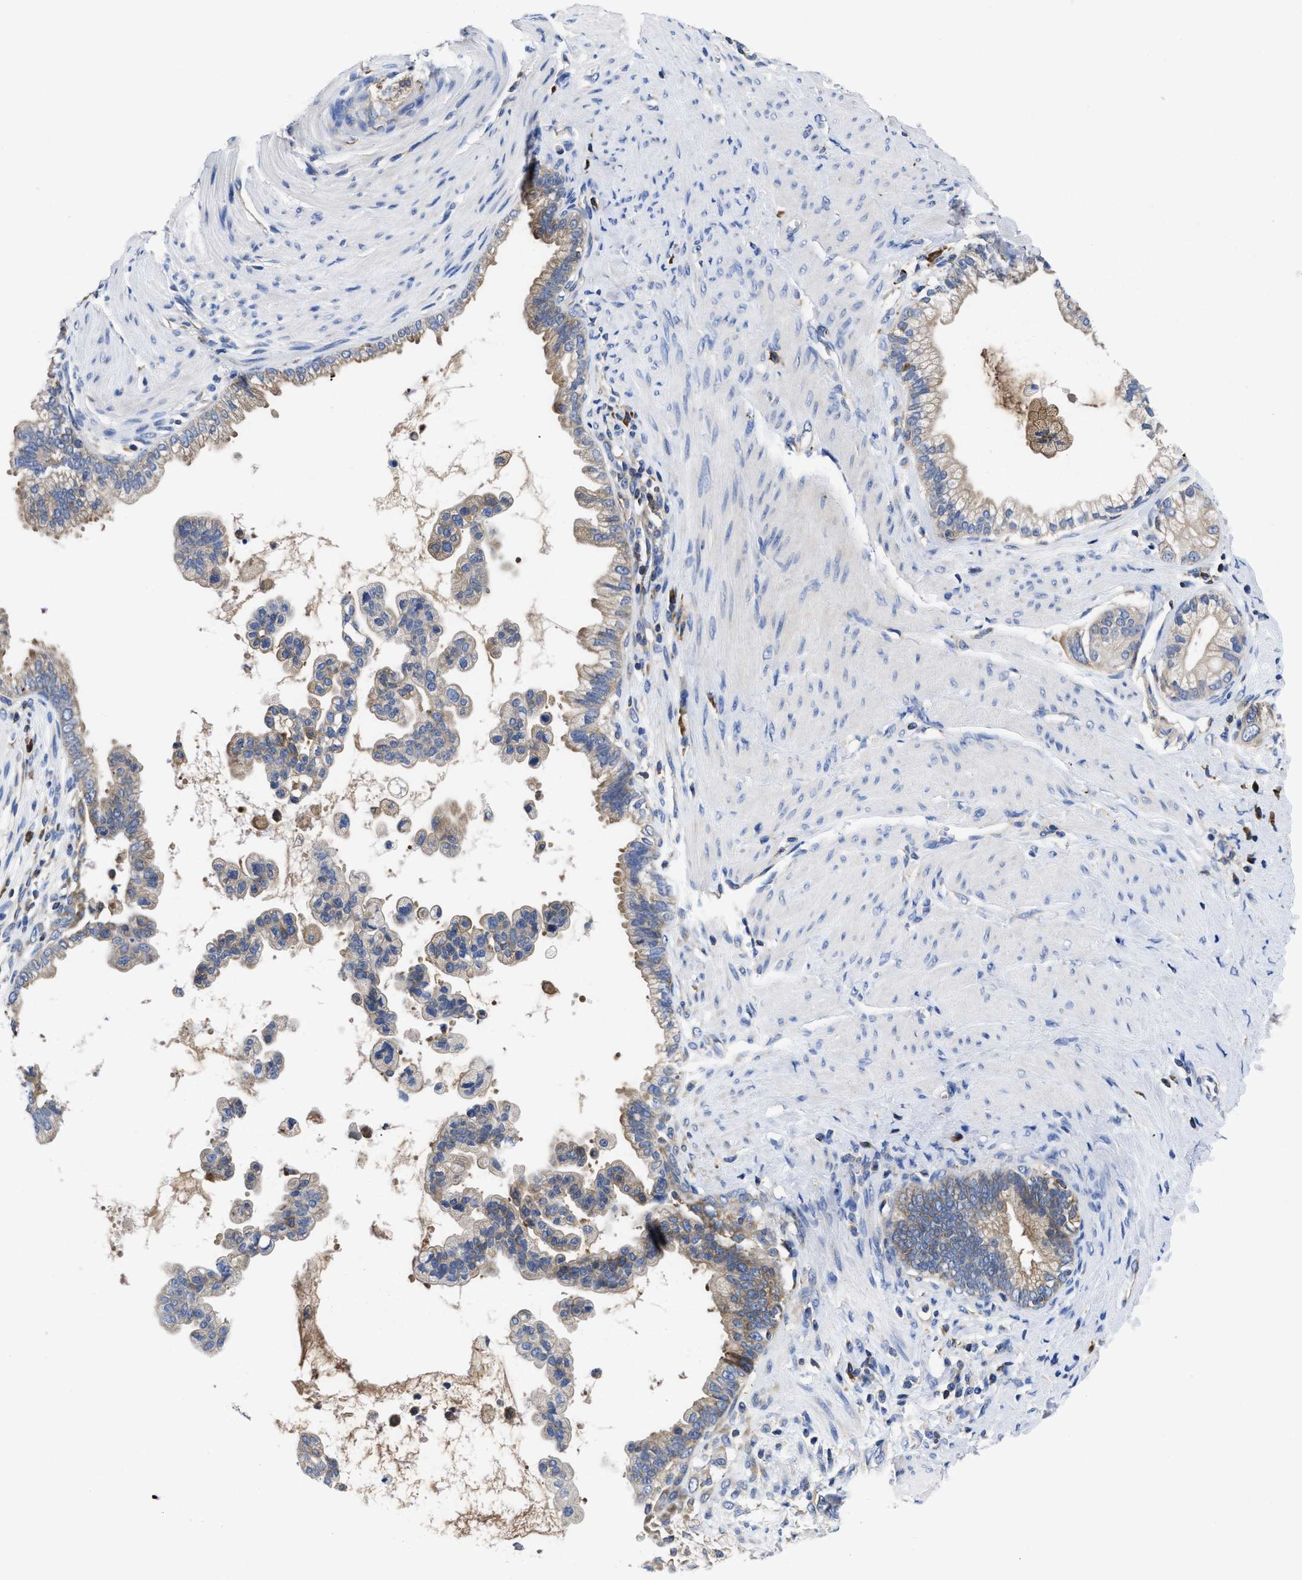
{"staining": {"intensity": "weak", "quantity": "<25%", "location": "cytoplasmic/membranous"}, "tissue": "pancreatic cancer", "cell_type": "Tumor cells", "image_type": "cancer", "snomed": [{"axis": "morphology", "description": "Adenocarcinoma, NOS"}, {"axis": "topography", "description": "Pancreas"}], "caption": "Tumor cells are negative for protein expression in human pancreatic adenocarcinoma.", "gene": "YARS1", "patient": {"sex": "male", "age": 69}}